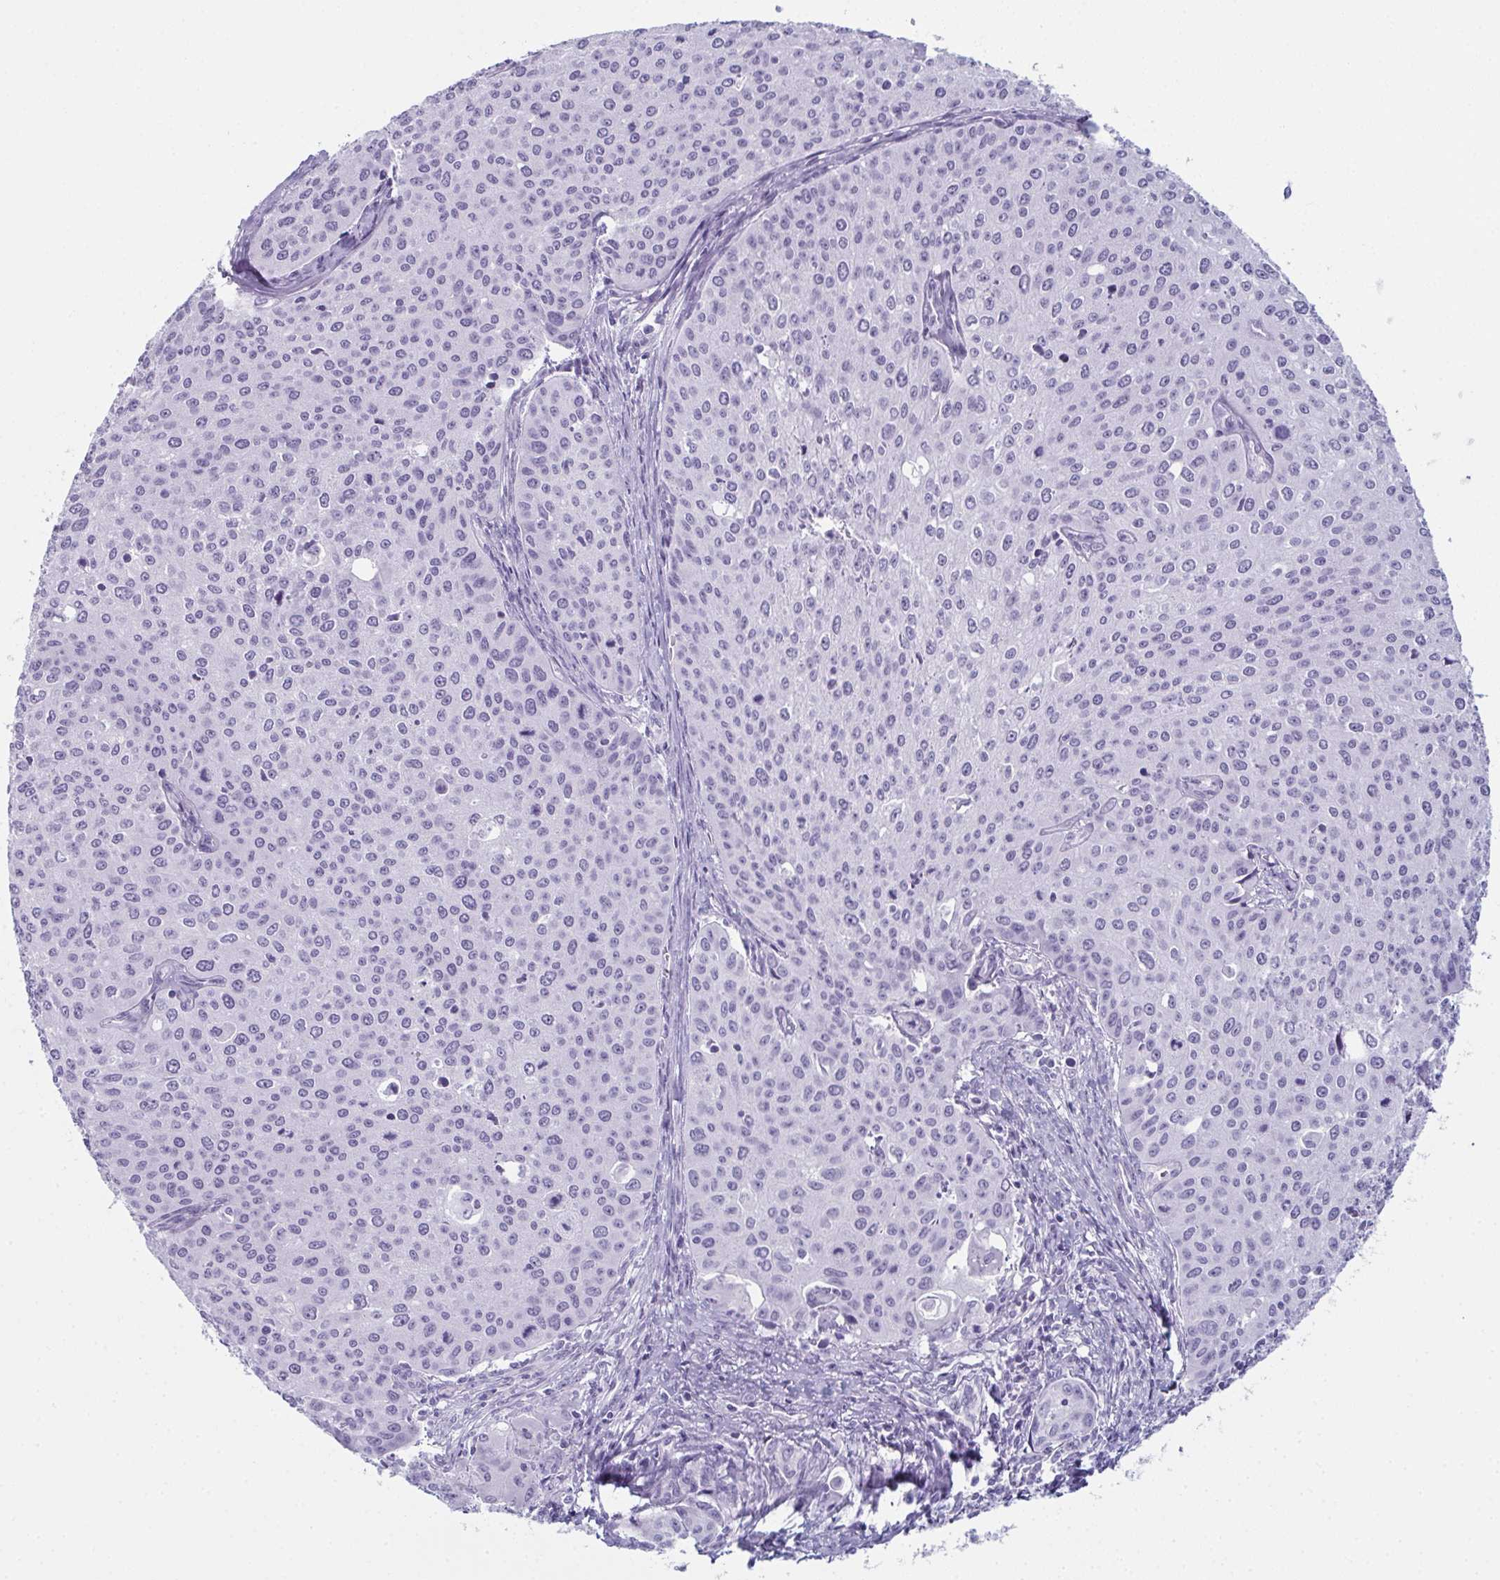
{"staining": {"intensity": "negative", "quantity": "none", "location": "none"}, "tissue": "cervical cancer", "cell_type": "Tumor cells", "image_type": "cancer", "snomed": [{"axis": "morphology", "description": "Squamous cell carcinoma, NOS"}, {"axis": "topography", "description": "Cervix"}], "caption": "DAB (3,3'-diaminobenzidine) immunohistochemical staining of cervical cancer shows no significant expression in tumor cells.", "gene": "ENKUR", "patient": {"sex": "female", "age": 38}}